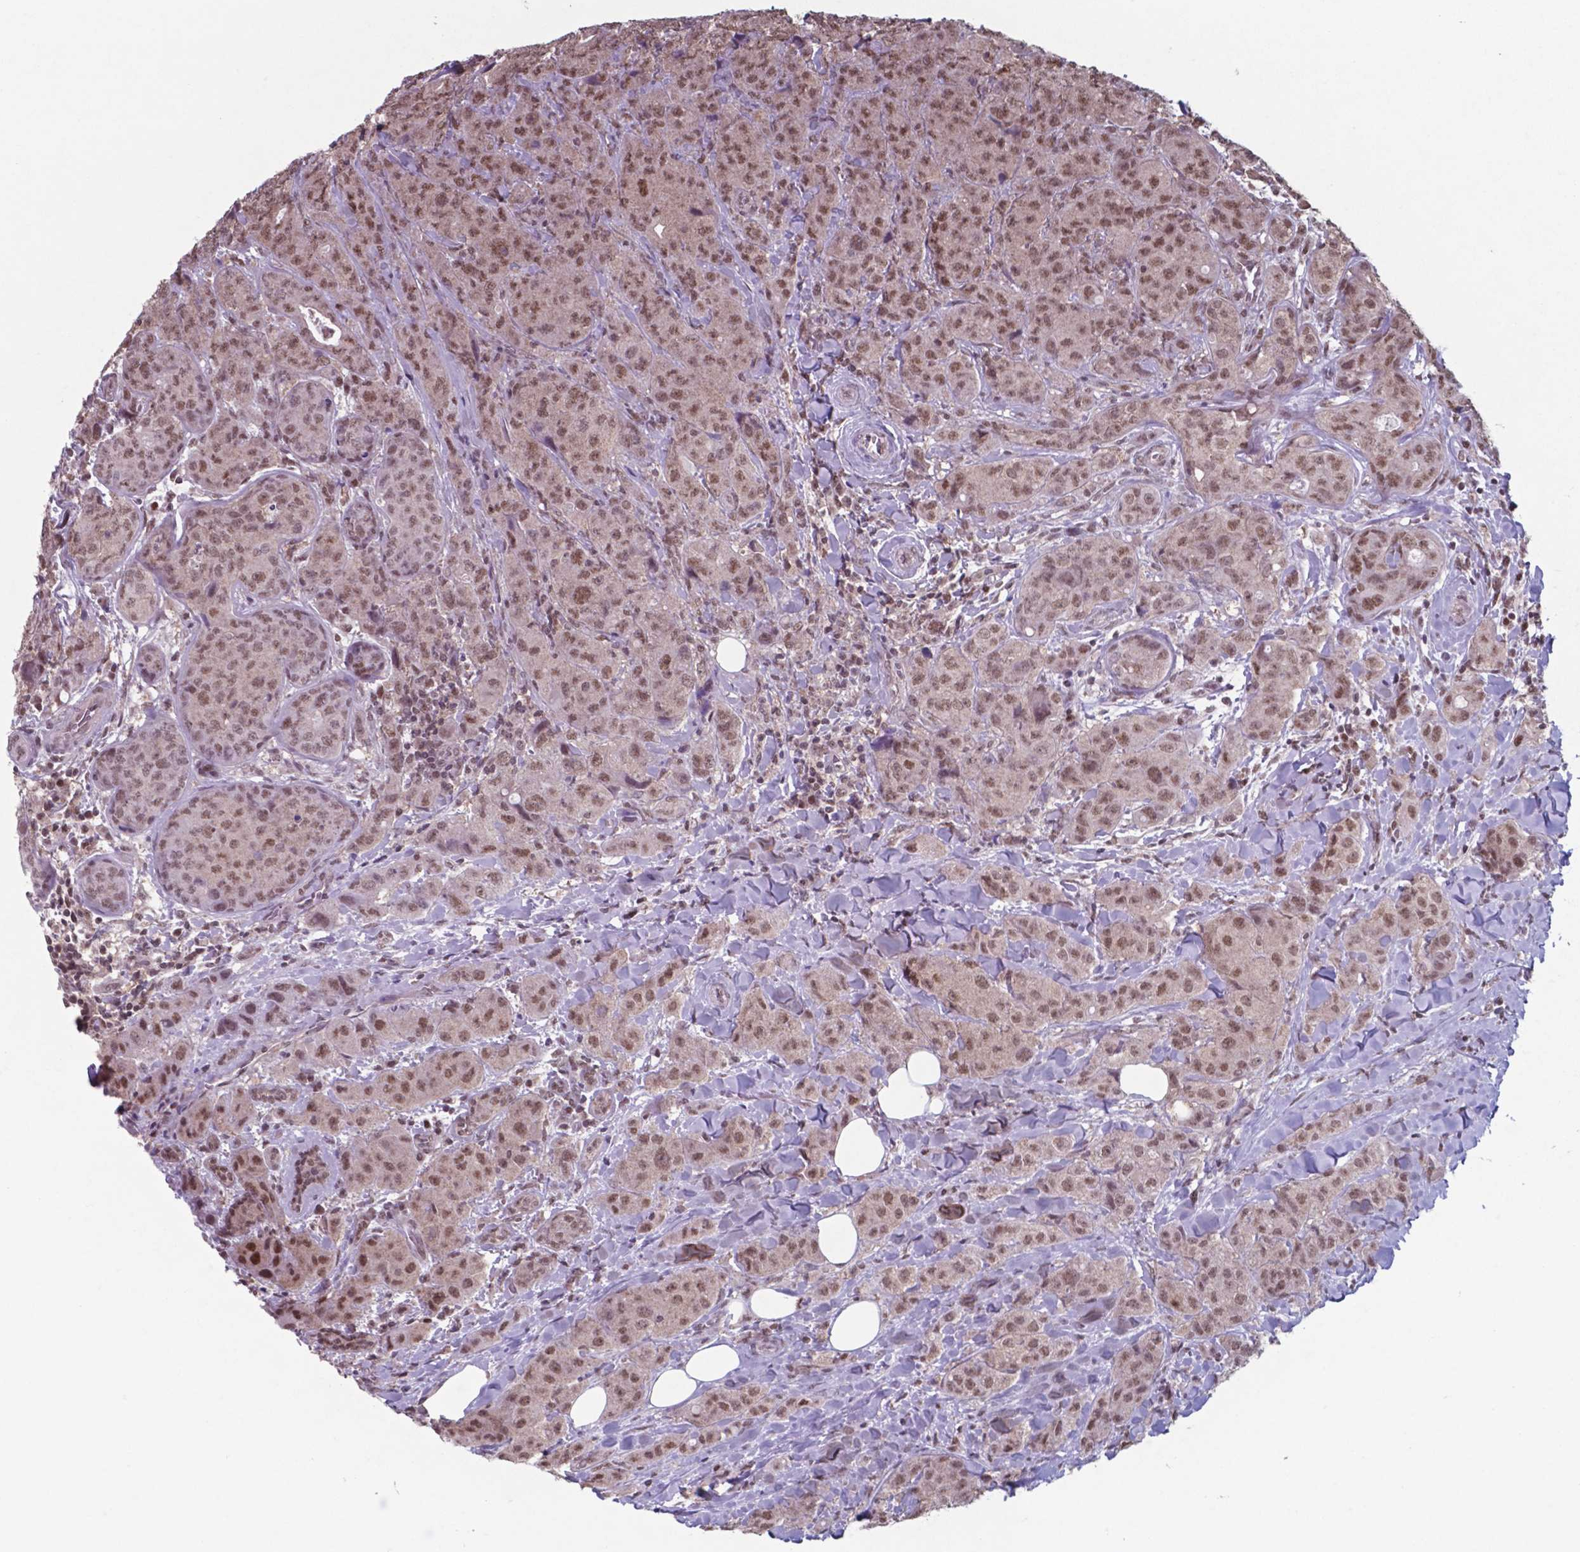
{"staining": {"intensity": "moderate", "quantity": ">75%", "location": "nuclear"}, "tissue": "breast cancer", "cell_type": "Tumor cells", "image_type": "cancer", "snomed": [{"axis": "morphology", "description": "Duct carcinoma"}, {"axis": "topography", "description": "Breast"}], "caption": "IHC (DAB) staining of human breast invasive ductal carcinoma exhibits moderate nuclear protein staining in approximately >75% of tumor cells. The staining was performed using DAB (3,3'-diaminobenzidine) to visualize the protein expression in brown, while the nuclei were stained in blue with hematoxylin (Magnification: 20x).", "gene": "UBA1", "patient": {"sex": "female", "age": 43}}